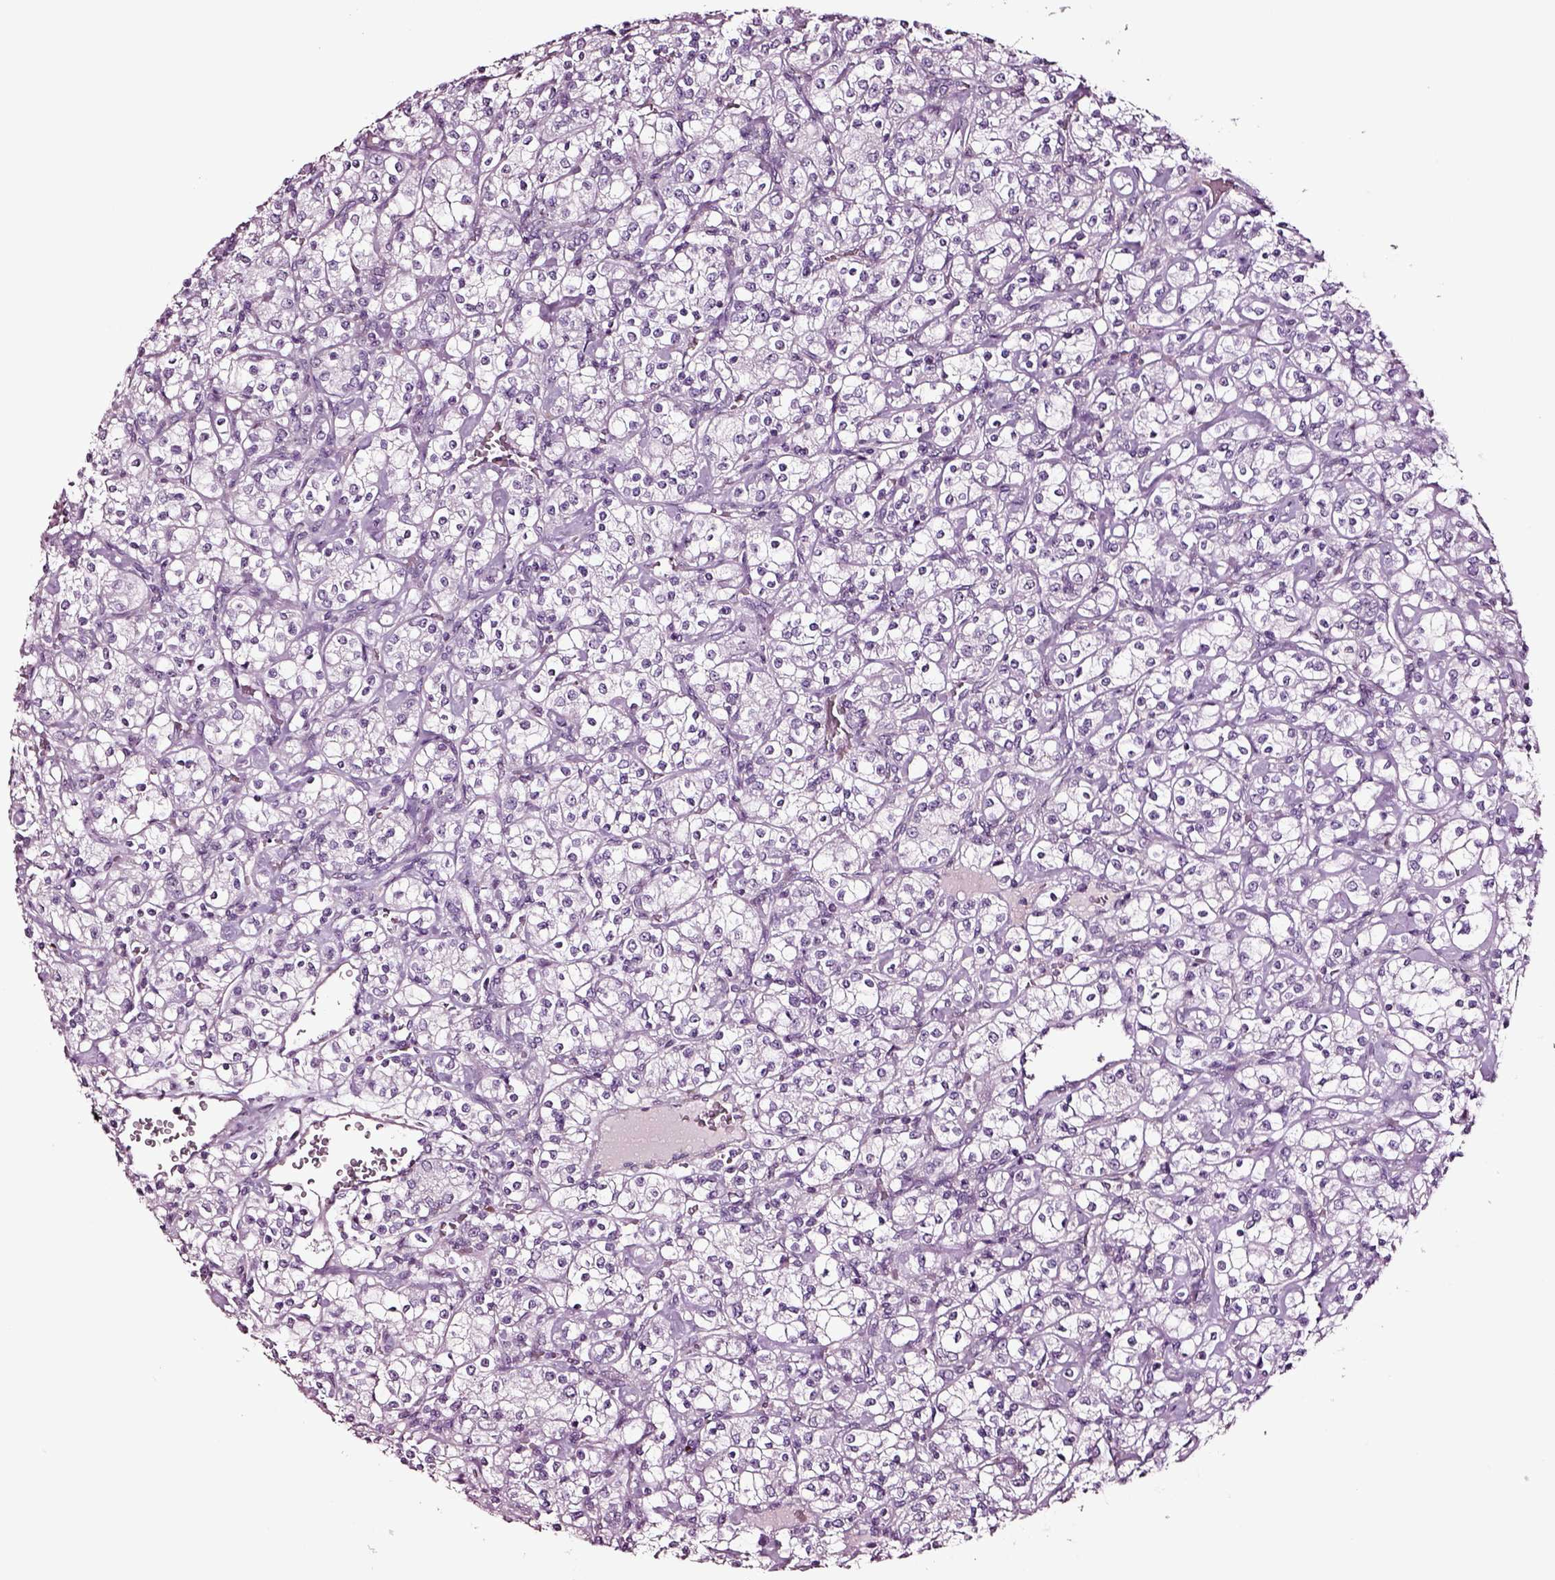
{"staining": {"intensity": "negative", "quantity": "none", "location": "none"}, "tissue": "renal cancer", "cell_type": "Tumor cells", "image_type": "cancer", "snomed": [{"axis": "morphology", "description": "Adenocarcinoma, NOS"}, {"axis": "topography", "description": "Kidney"}], "caption": "A micrograph of renal cancer stained for a protein displays no brown staining in tumor cells.", "gene": "SOX10", "patient": {"sex": "male", "age": 77}}